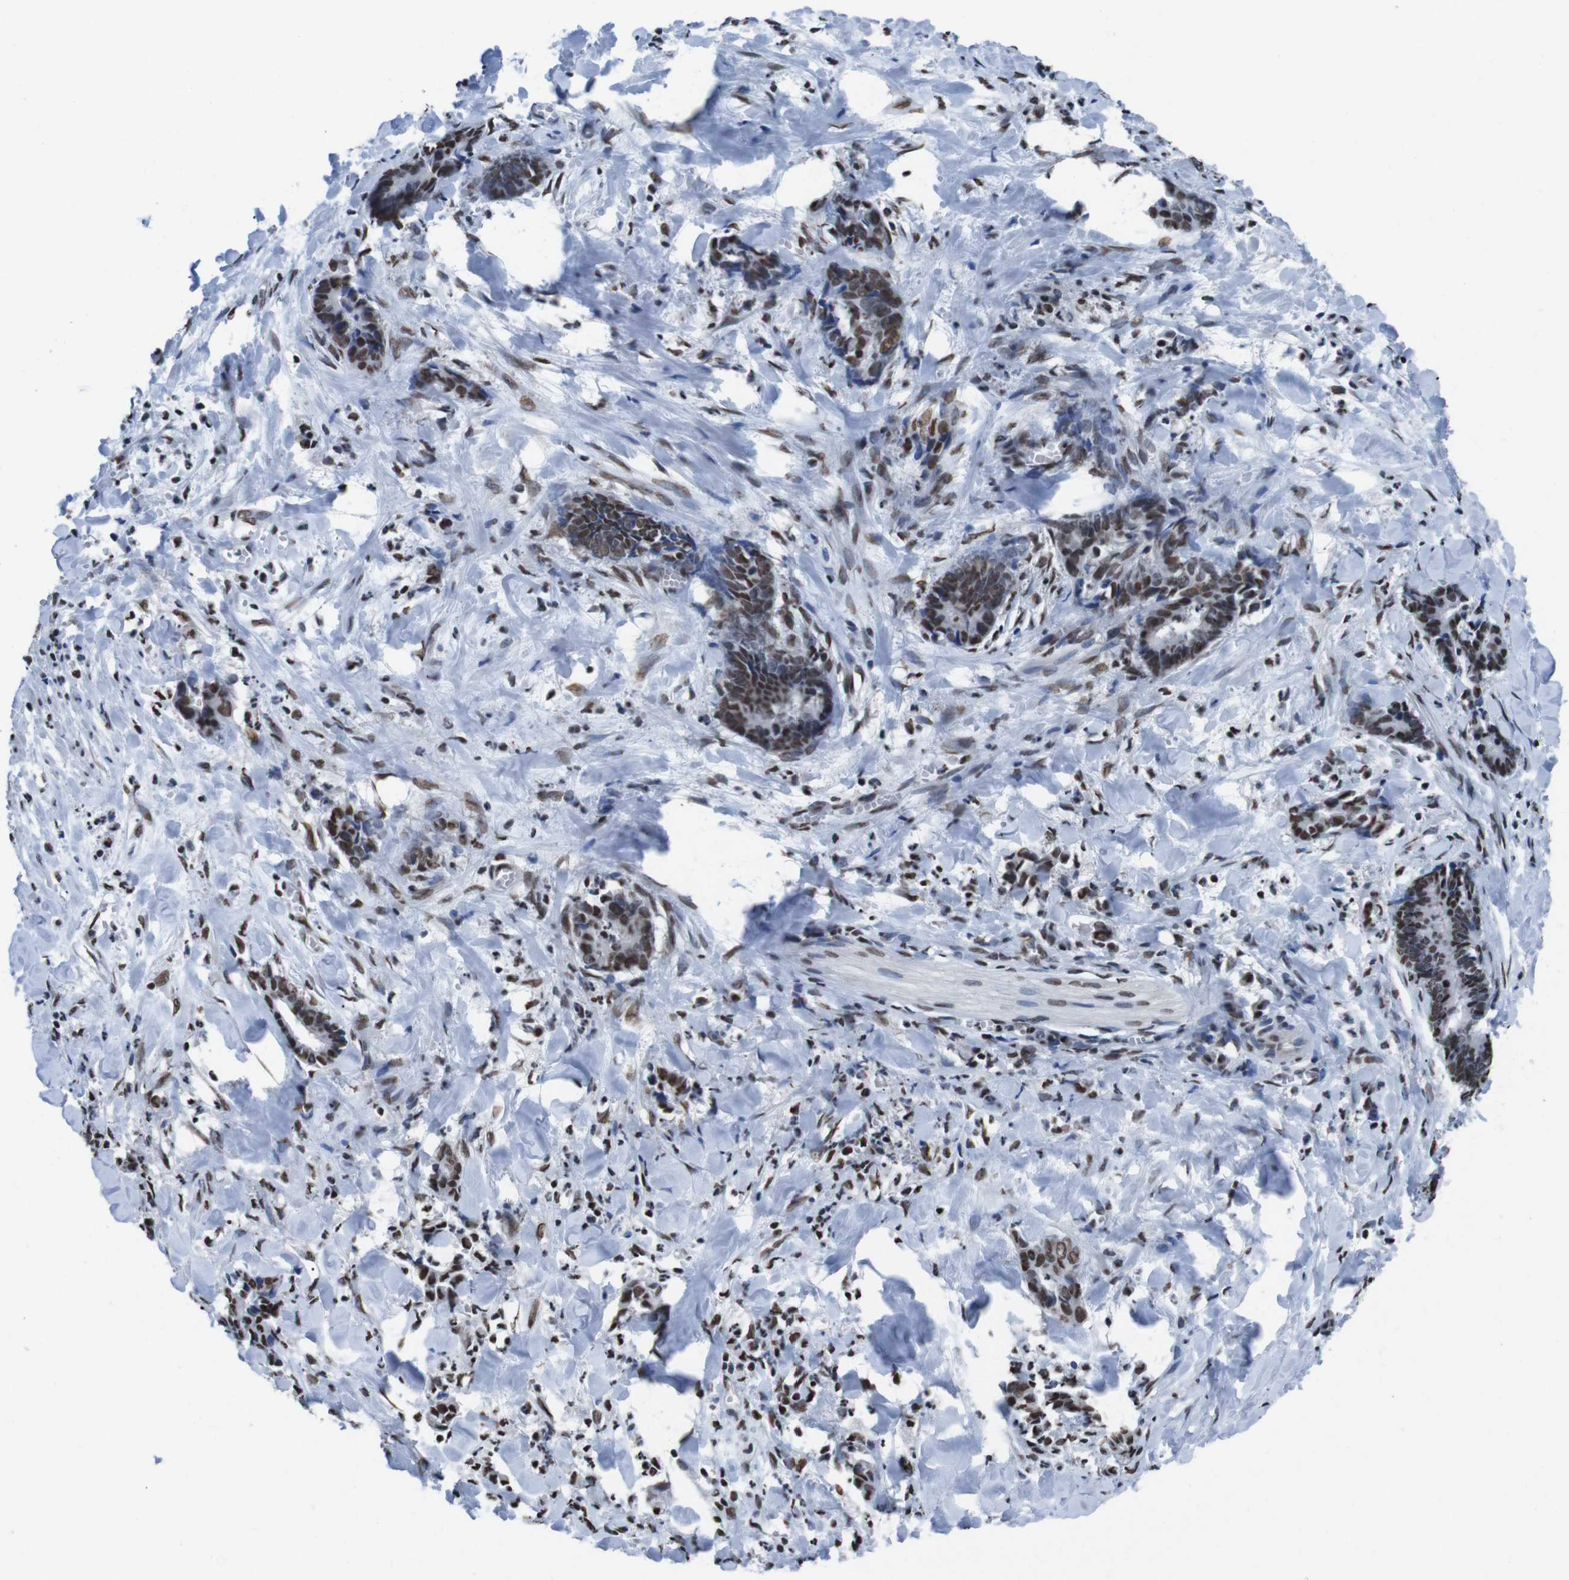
{"staining": {"intensity": "moderate", "quantity": ">75%", "location": "nuclear"}, "tissue": "cervical cancer", "cell_type": "Tumor cells", "image_type": "cancer", "snomed": [{"axis": "morphology", "description": "Adenocarcinoma, NOS"}, {"axis": "topography", "description": "Cervix"}], "caption": "Immunohistochemistry histopathology image of neoplastic tissue: human cervical adenocarcinoma stained using immunohistochemistry (IHC) exhibits medium levels of moderate protein expression localized specifically in the nuclear of tumor cells, appearing as a nuclear brown color.", "gene": "PIP4P2", "patient": {"sex": "female", "age": 44}}